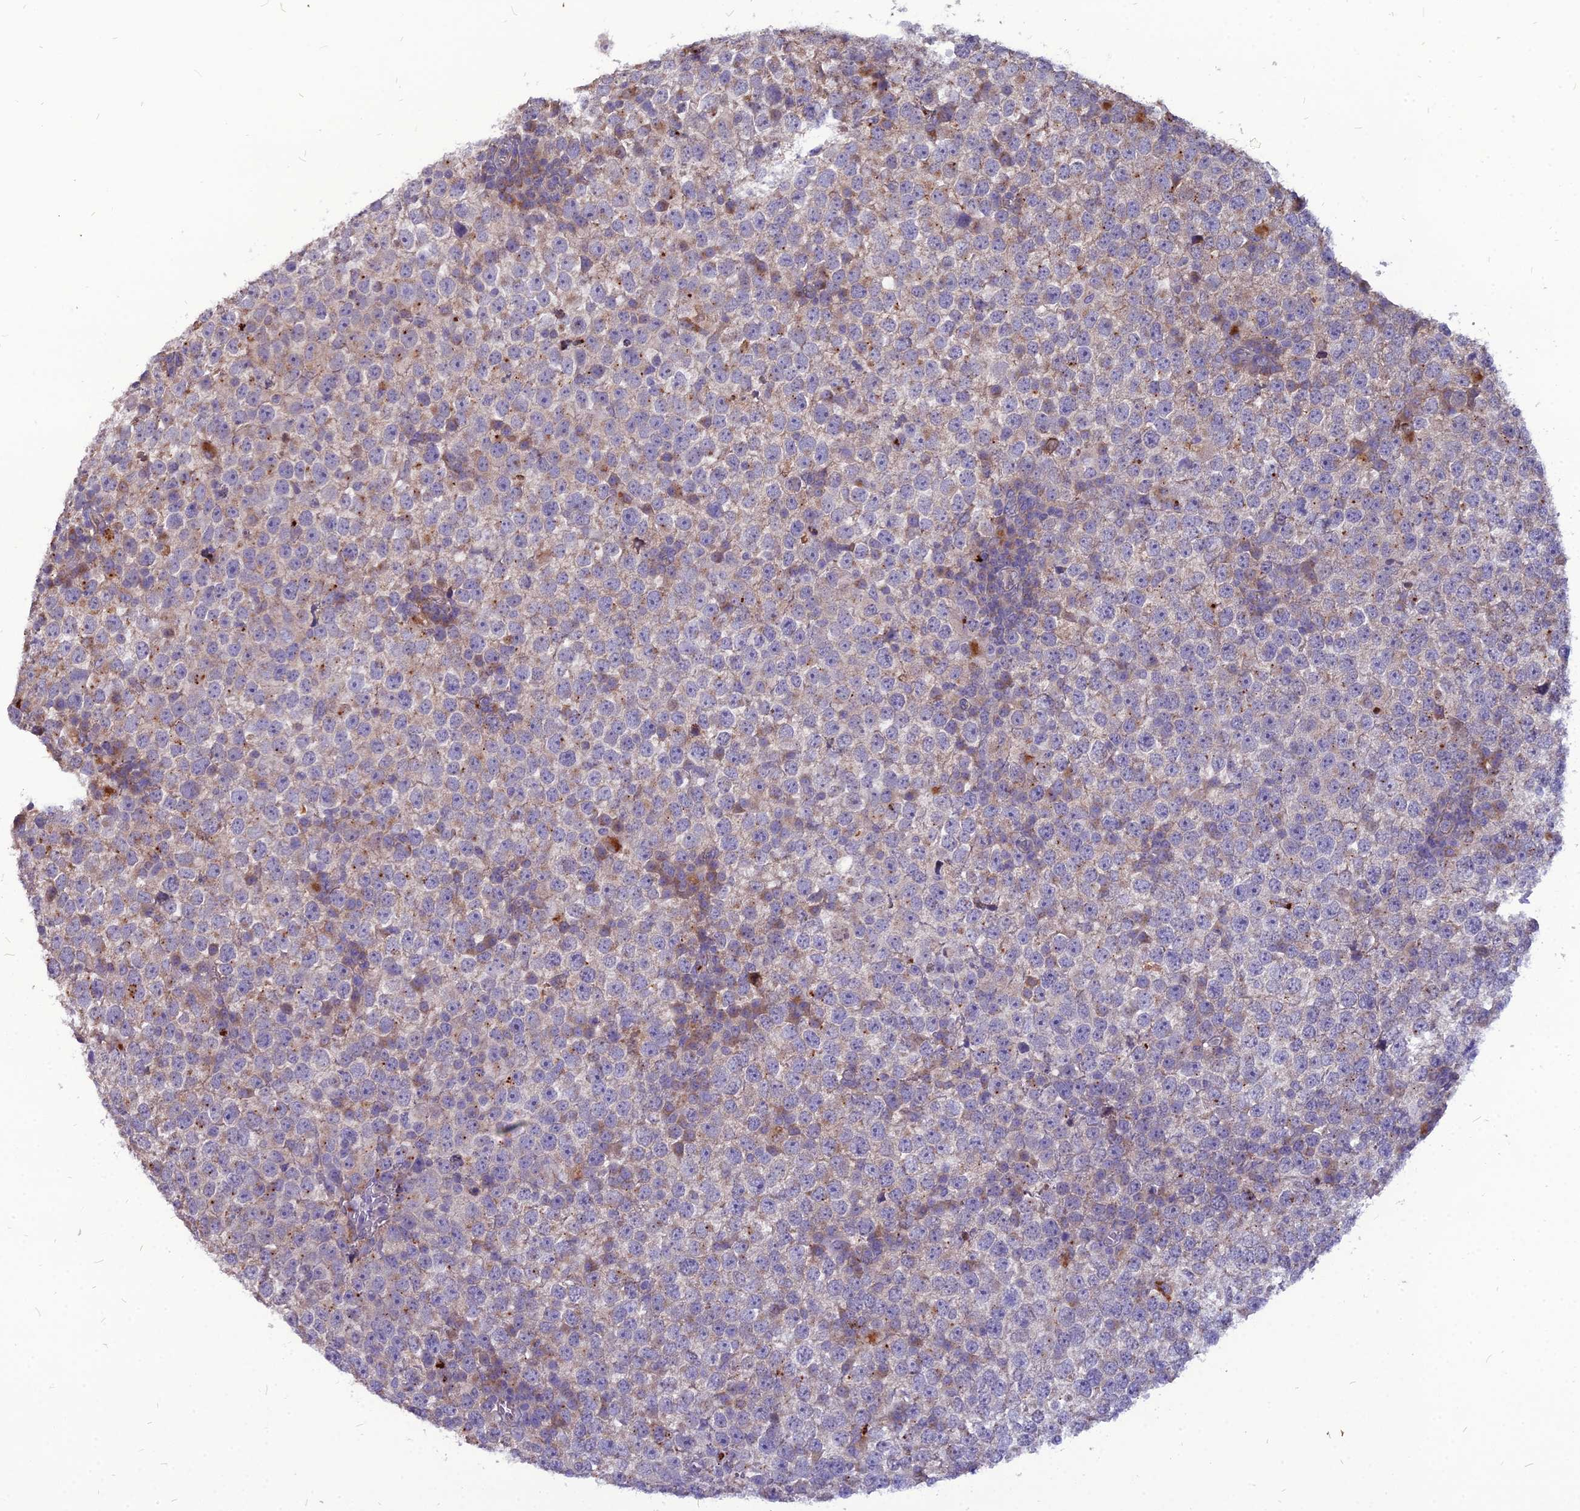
{"staining": {"intensity": "weak", "quantity": "25%-75%", "location": "cytoplasmic/membranous"}, "tissue": "testis cancer", "cell_type": "Tumor cells", "image_type": "cancer", "snomed": [{"axis": "morphology", "description": "Seminoma, NOS"}, {"axis": "topography", "description": "Testis"}], "caption": "Immunohistochemical staining of human testis cancer shows weak cytoplasmic/membranous protein positivity in approximately 25%-75% of tumor cells.", "gene": "PCED1B", "patient": {"sex": "male", "age": 65}}